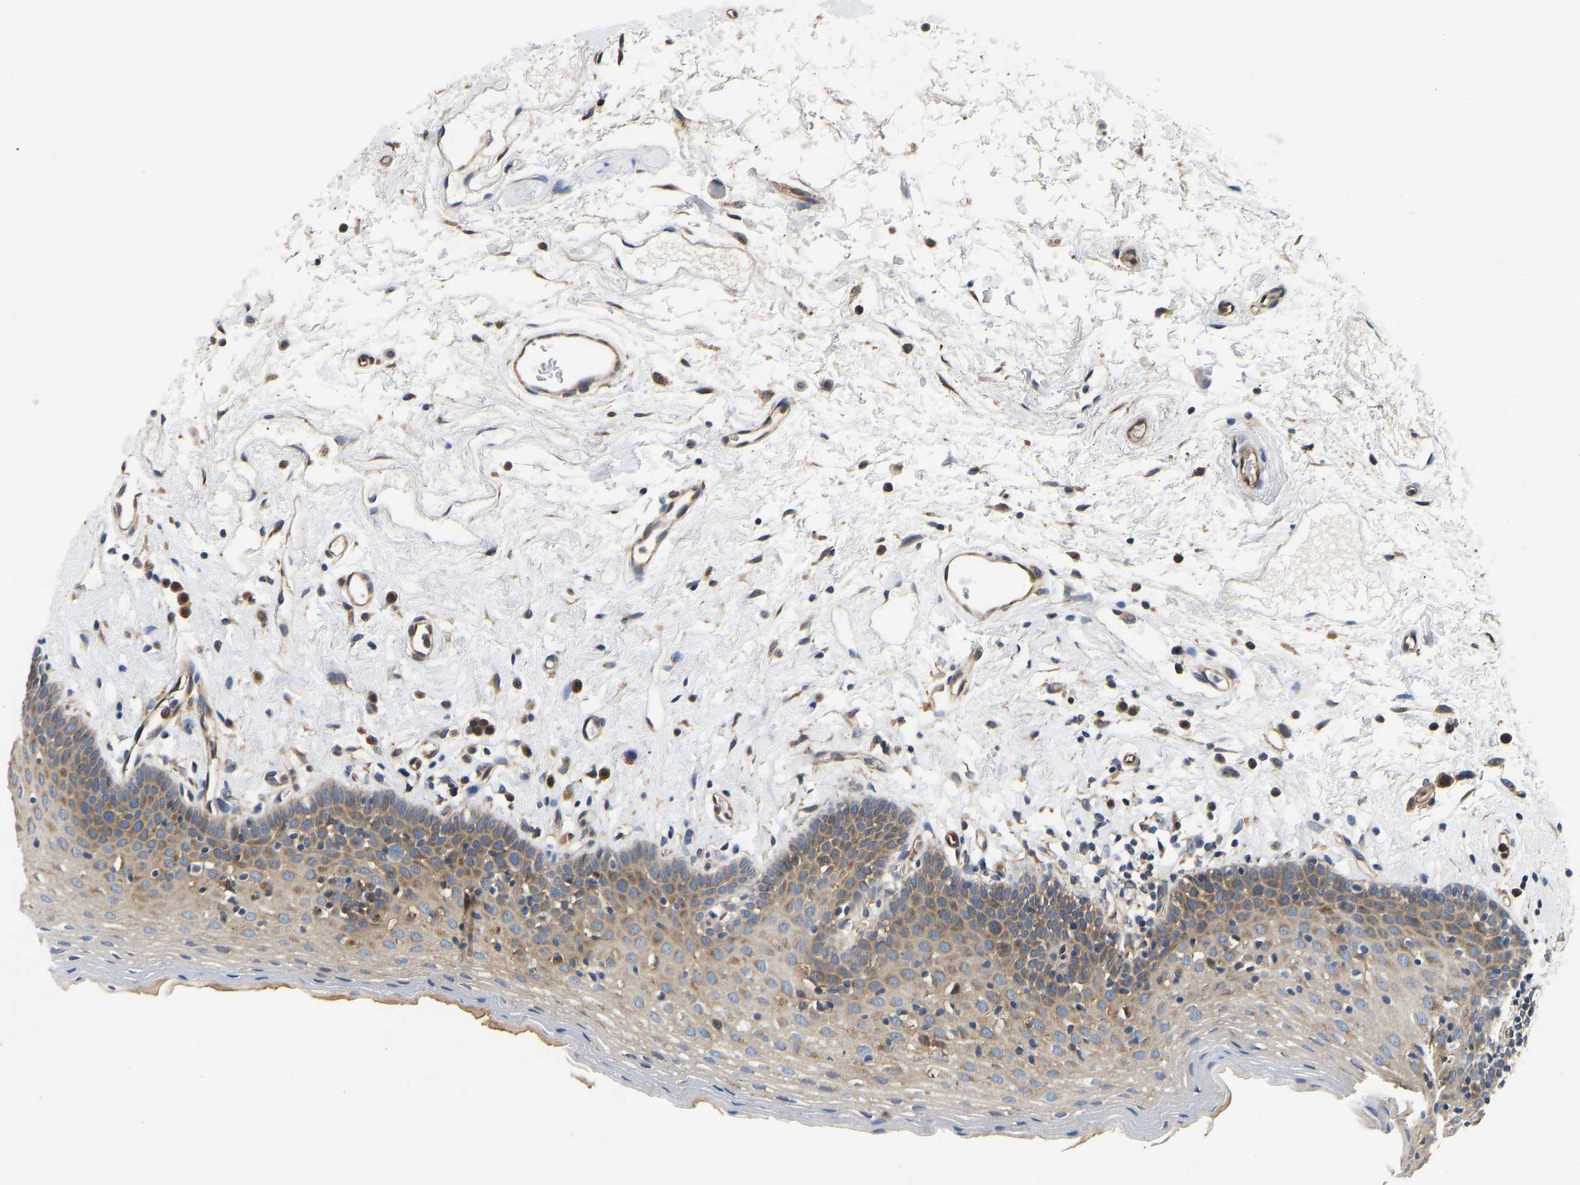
{"staining": {"intensity": "moderate", "quantity": "<25%", "location": "cytoplasmic/membranous"}, "tissue": "oral mucosa", "cell_type": "Squamous epithelial cells", "image_type": "normal", "snomed": [{"axis": "morphology", "description": "Normal tissue, NOS"}, {"axis": "topography", "description": "Oral tissue"}], "caption": "IHC staining of unremarkable oral mucosa, which demonstrates low levels of moderate cytoplasmic/membranous staining in approximately <25% of squamous epithelial cells indicating moderate cytoplasmic/membranous protein staining. The staining was performed using DAB (brown) for protein detection and nuclei were counterstained in hematoxylin (blue).", "gene": "FLNB", "patient": {"sex": "male", "age": 66}}